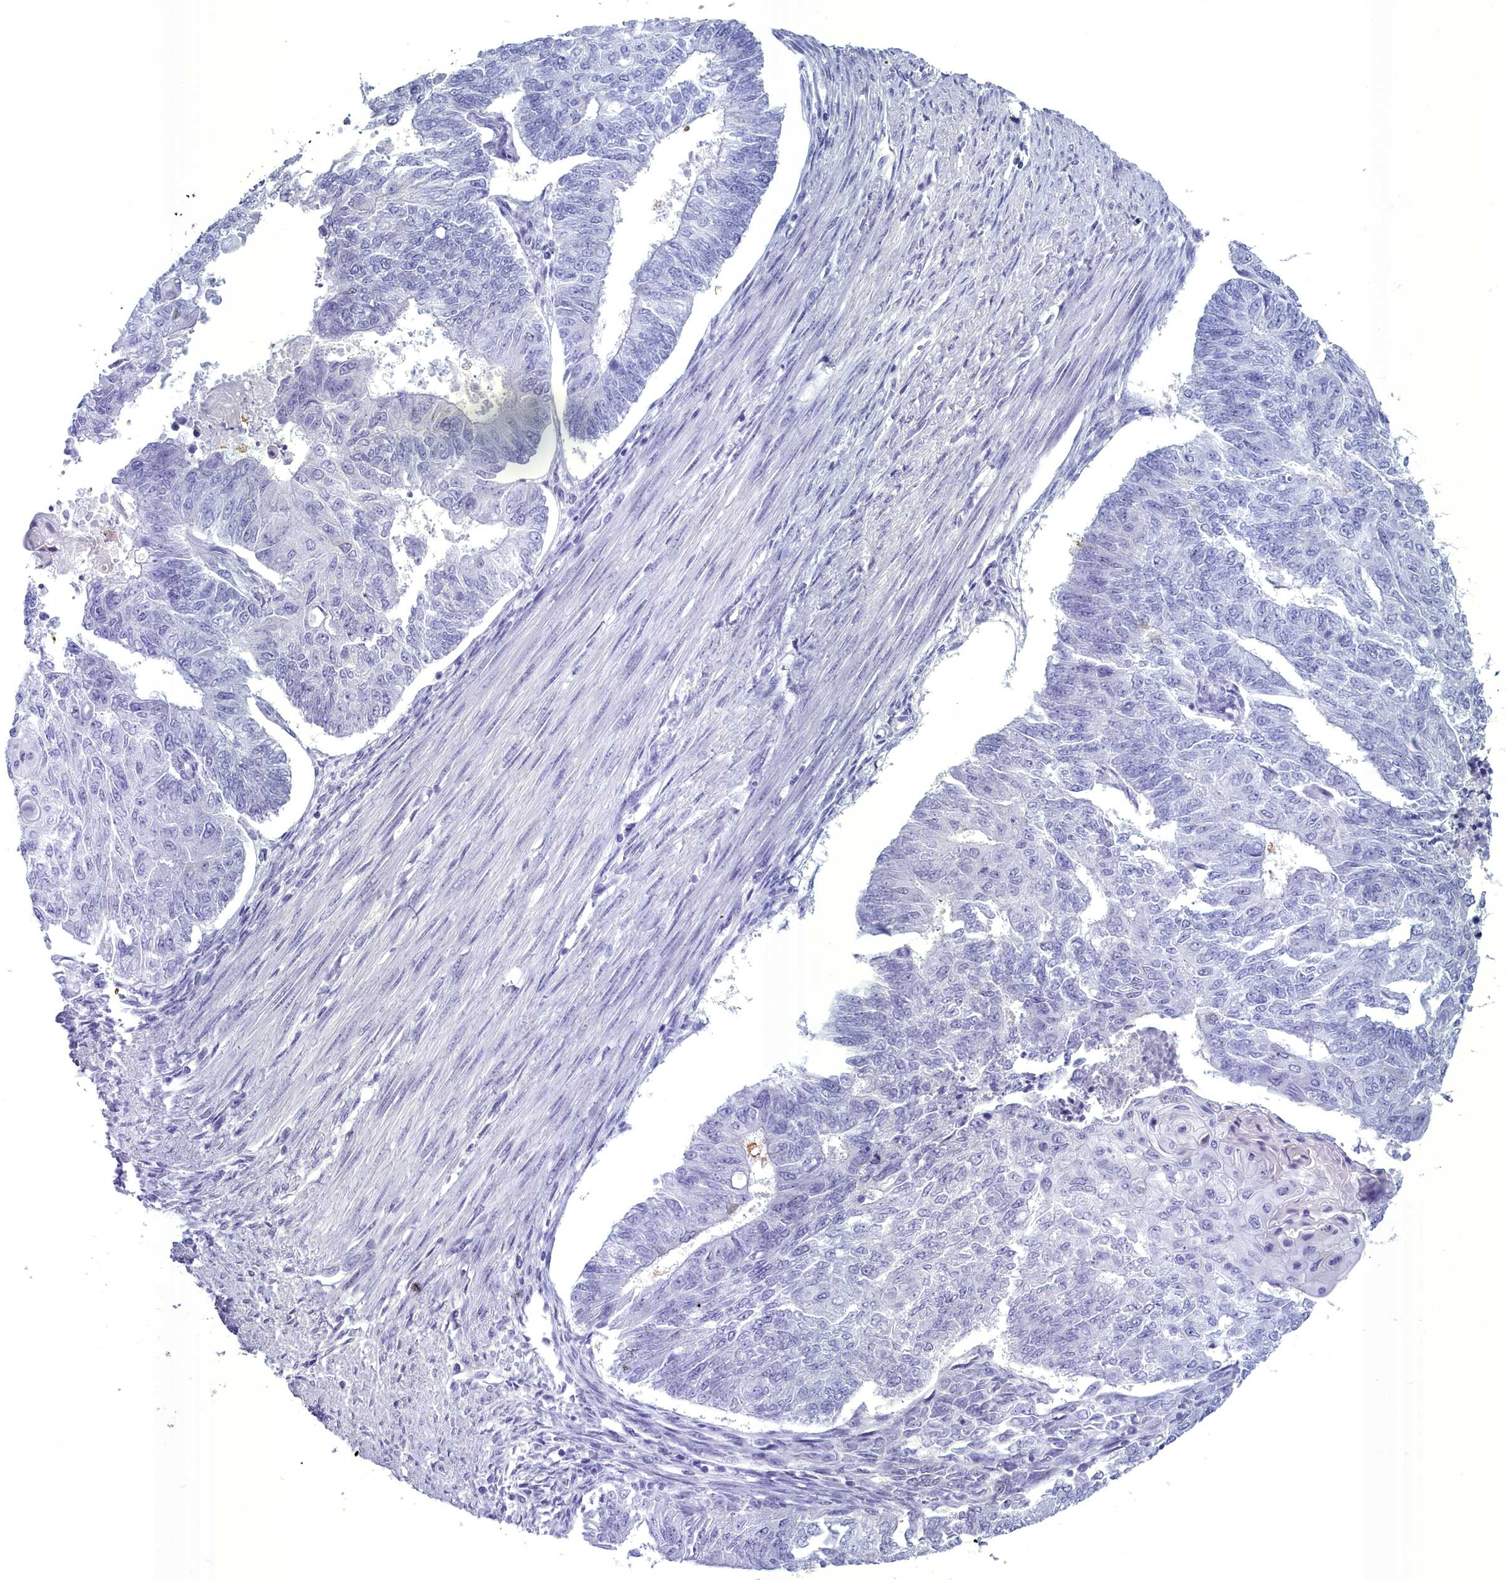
{"staining": {"intensity": "negative", "quantity": "none", "location": "none"}, "tissue": "endometrial cancer", "cell_type": "Tumor cells", "image_type": "cancer", "snomed": [{"axis": "morphology", "description": "Adenocarcinoma, NOS"}, {"axis": "topography", "description": "Endometrium"}], "caption": "Tumor cells show no significant protein expression in adenocarcinoma (endometrial).", "gene": "MAP6", "patient": {"sex": "female", "age": 32}}